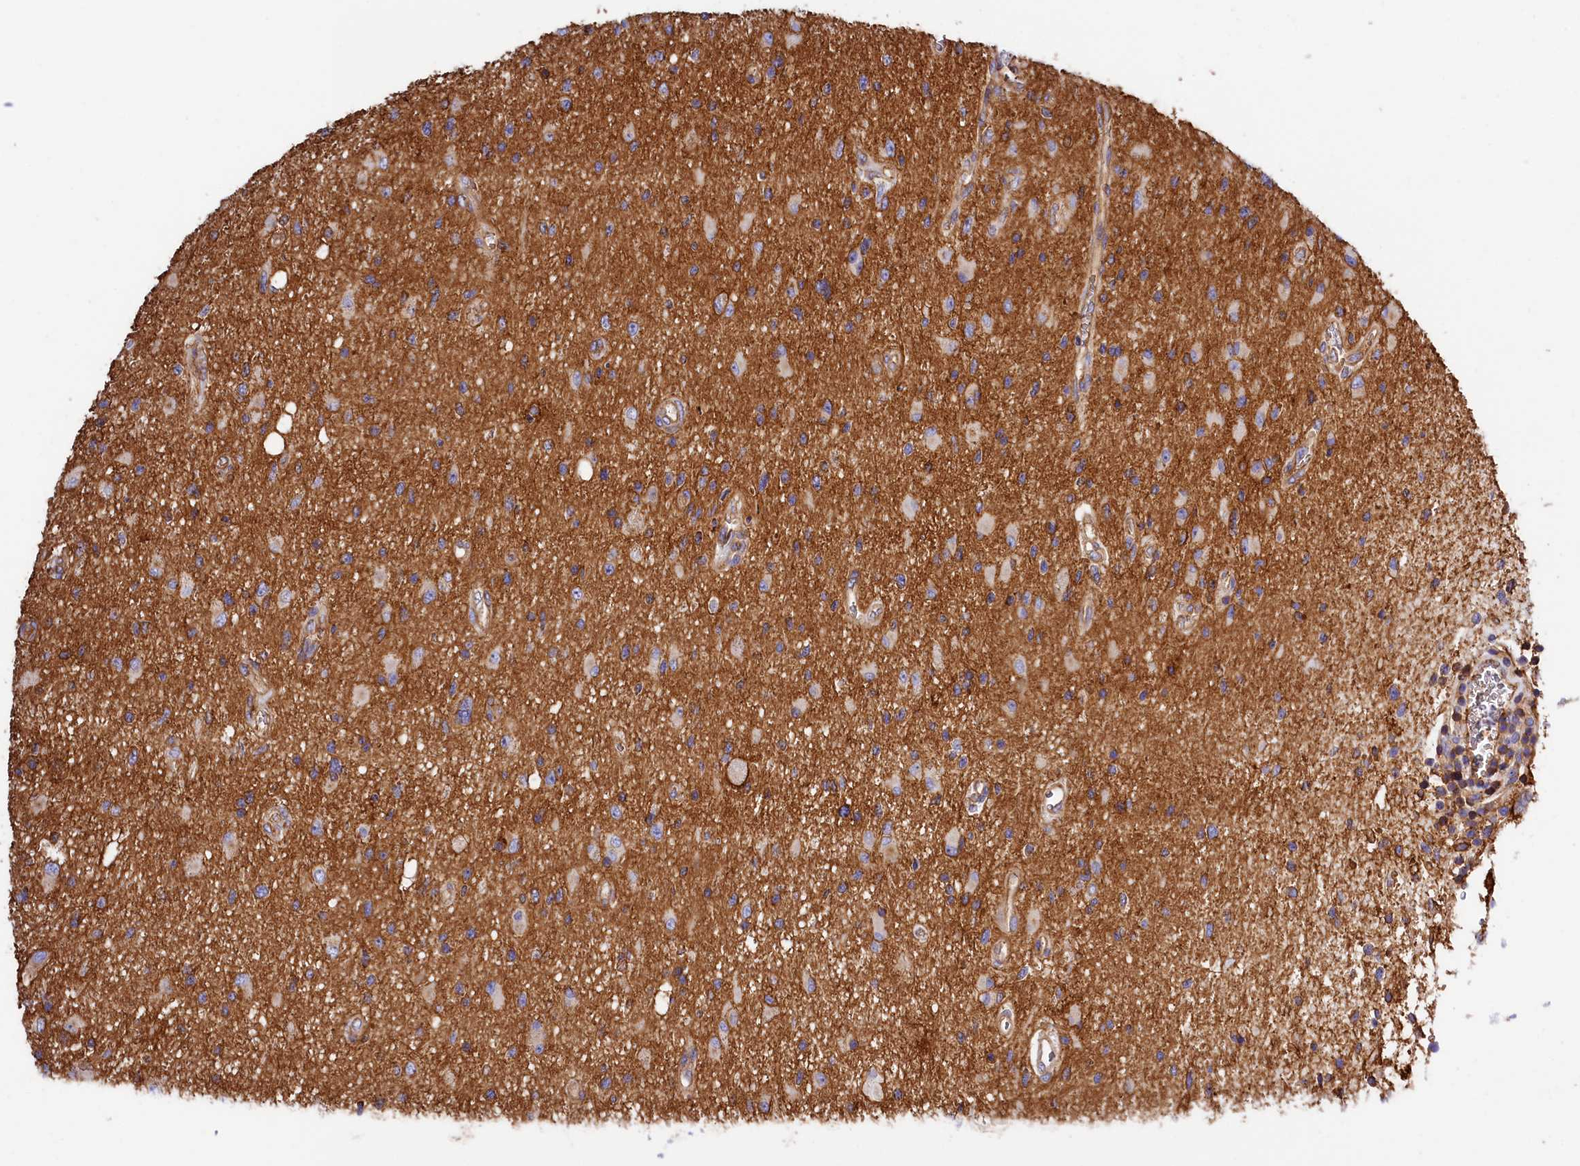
{"staining": {"intensity": "moderate", "quantity": "25%-75%", "location": "cytoplasmic/membranous"}, "tissue": "glioma", "cell_type": "Tumor cells", "image_type": "cancer", "snomed": [{"axis": "morphology", "description": "Glioma, malignant, High grade"}, {"axis": "topography", "description": "Brain"}], "caption": "Protein expression by immunohistochemistry (IHC) displays moderate cytoplasmic/membranous staining in about 25%-75% of tumor cells in glioma.", "gene": "ATP2B4", "patient": {"sex": "male", "age": 33}}